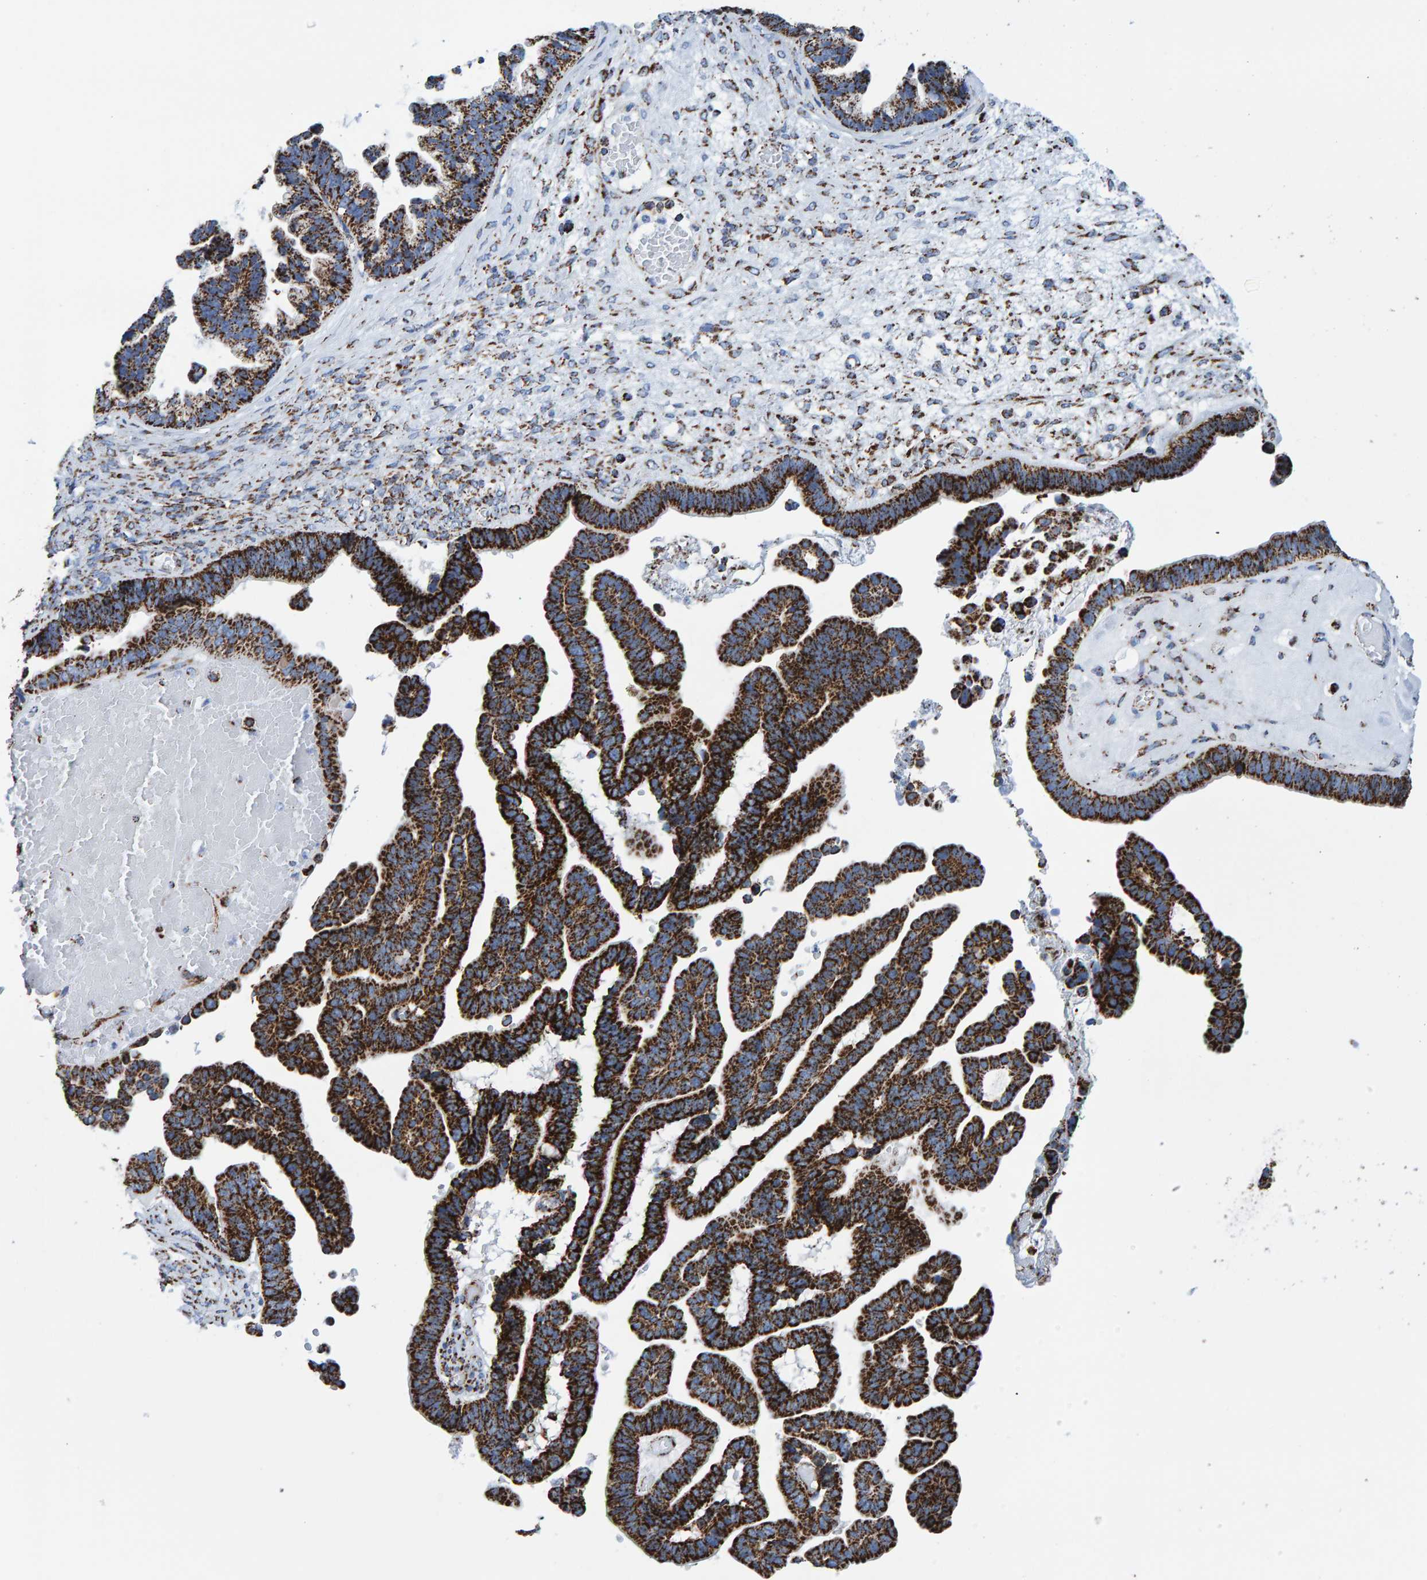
{"staining": {"intensity": "strong", "quantity": ">75%", "location": "cytoplasmic/membranous"}, "tissue": "ovarian cancer", "cell_type": "Tumor cells", "image_type": "cancer", "snomed": [{"axis": "morphology", "description": "Cystadenocarcinoma, serous, NOS"}, {"axis": "topography", "description": "Ovary"}], "caption": "A brown stain labels strong cytoplasmic/membranous positivity of a protein in ovarian cancer (serous cystadenocarcinoma) tumor cells. The protein is stained brown, and the nuclei are stained in blue (DAB (3,3'-diaminobenzidine) IHC with brightfield microscopy, high magnification).", "gene": "ENSG00000262660", "patient": {"sex": "female", "age": 56}}